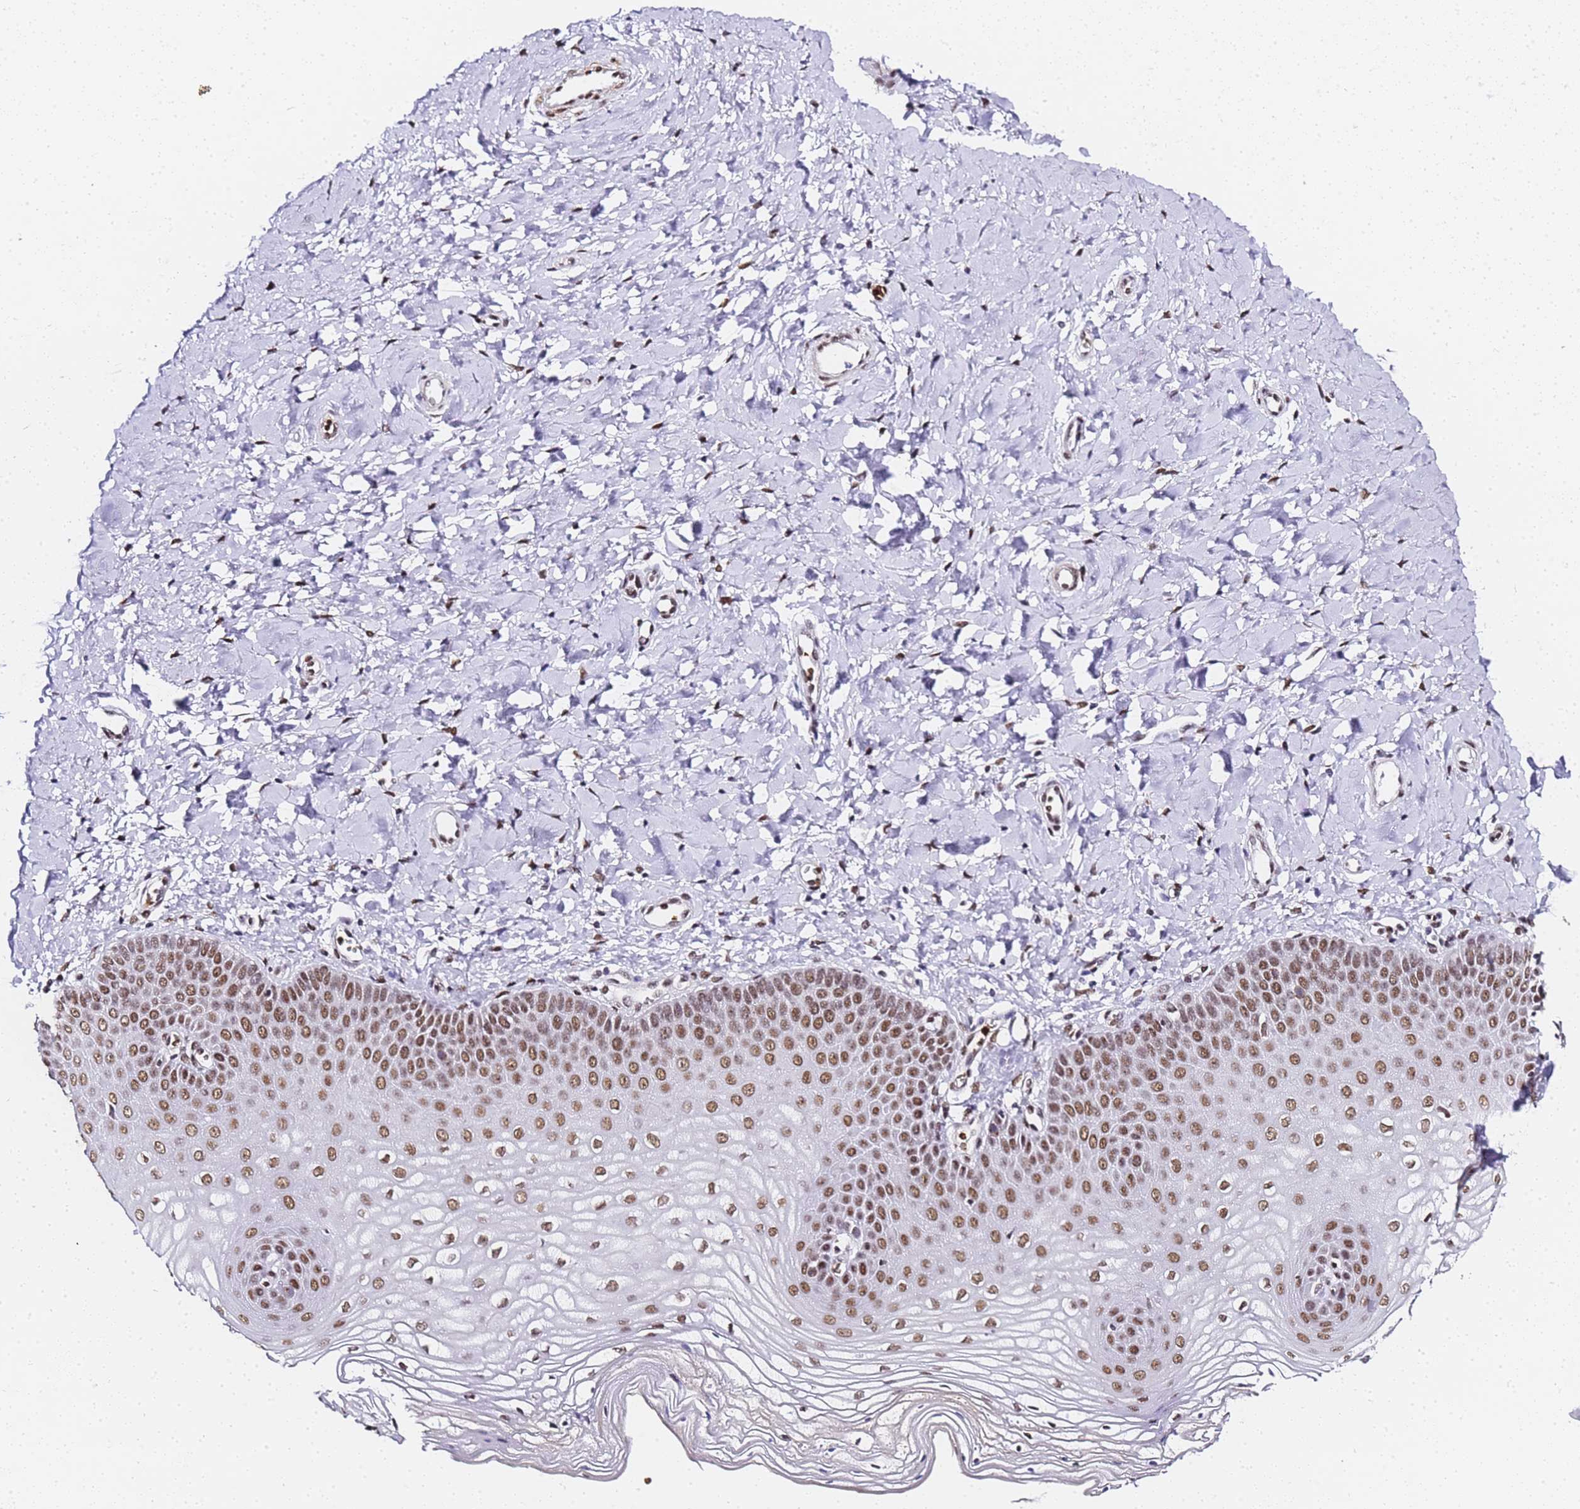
{"staining": {"intensity": "moderate", "quantity": ">75%", "location": "nuclear"}, "tissue": "vagina", "cell_type": "Squamous epithelial cells", "image_type": "normal", "snomed": [{"axis": "morphology", "description": "Normal tissue, NOS"}, {"axis": "topography", "description": "Vagina"}, {"axis": "topography", "description": "Cervix"}], "caption": "Protein expression analysis of normal vagina shows moderate nuclear positivity in about >75% of squamous epithelial cells.", "gene": "POLR1A", "patient": {"sex": "female", "age": 40}}